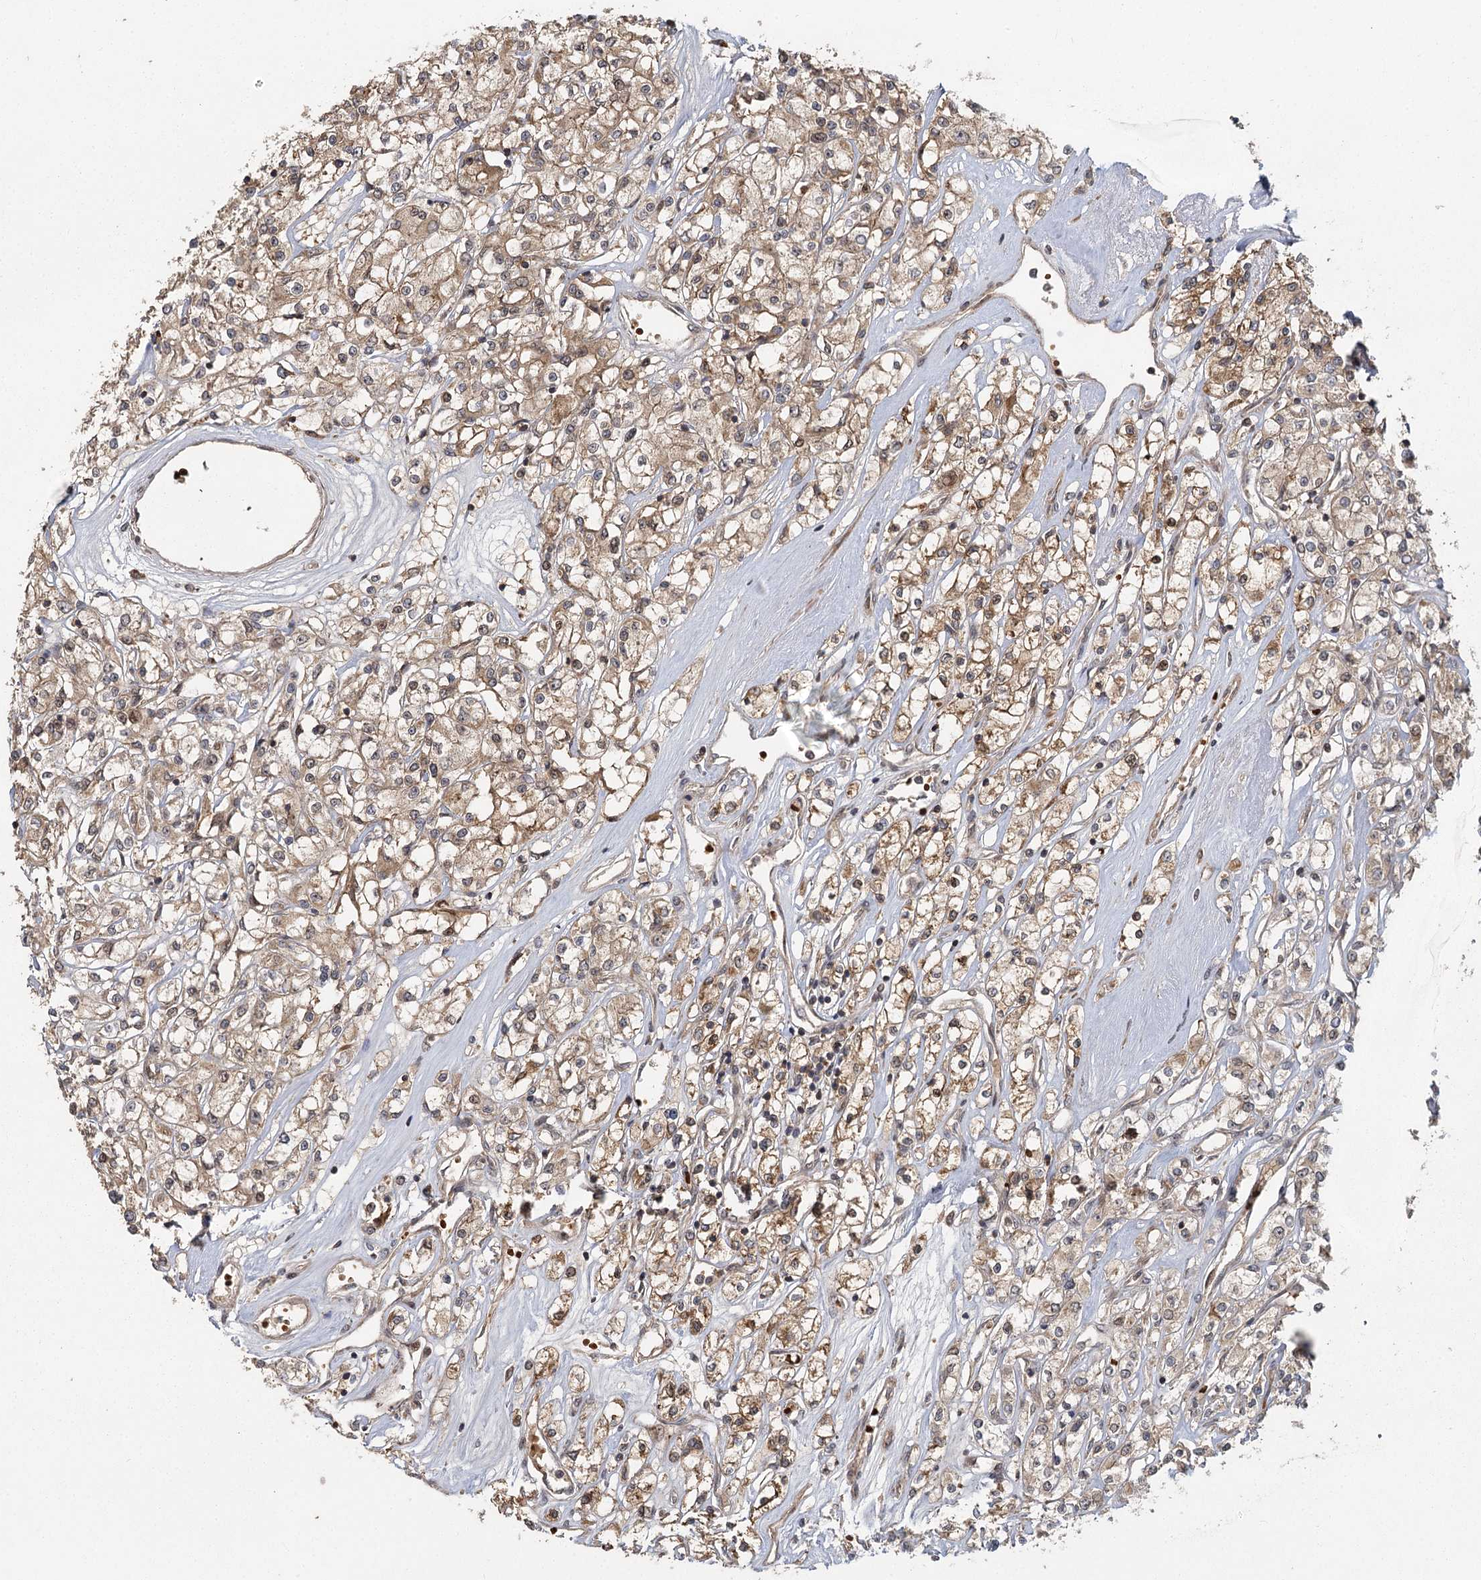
{"staining": {"intensity": "moderate", "quantity": ">75%", "location": "cytoplasmic/membranous"}, "tissue": "renal cancer", "cell_type": "Tumor cells", "image_type": "cancer", "snomed": [{"axis": "morphology", "description": "Adenocarcinoma, NOS"}, {"axis": "topography", "description": "Kidney"}], "caption": "About >75% of tumor cells in human renal cancer exhibit moderate cytoplasmic/membranous protein positivity as visualized by brown immunohistochemical staining.", "gene": "RAPGEF6", "patient": {"sex": "female", "age": 59}}